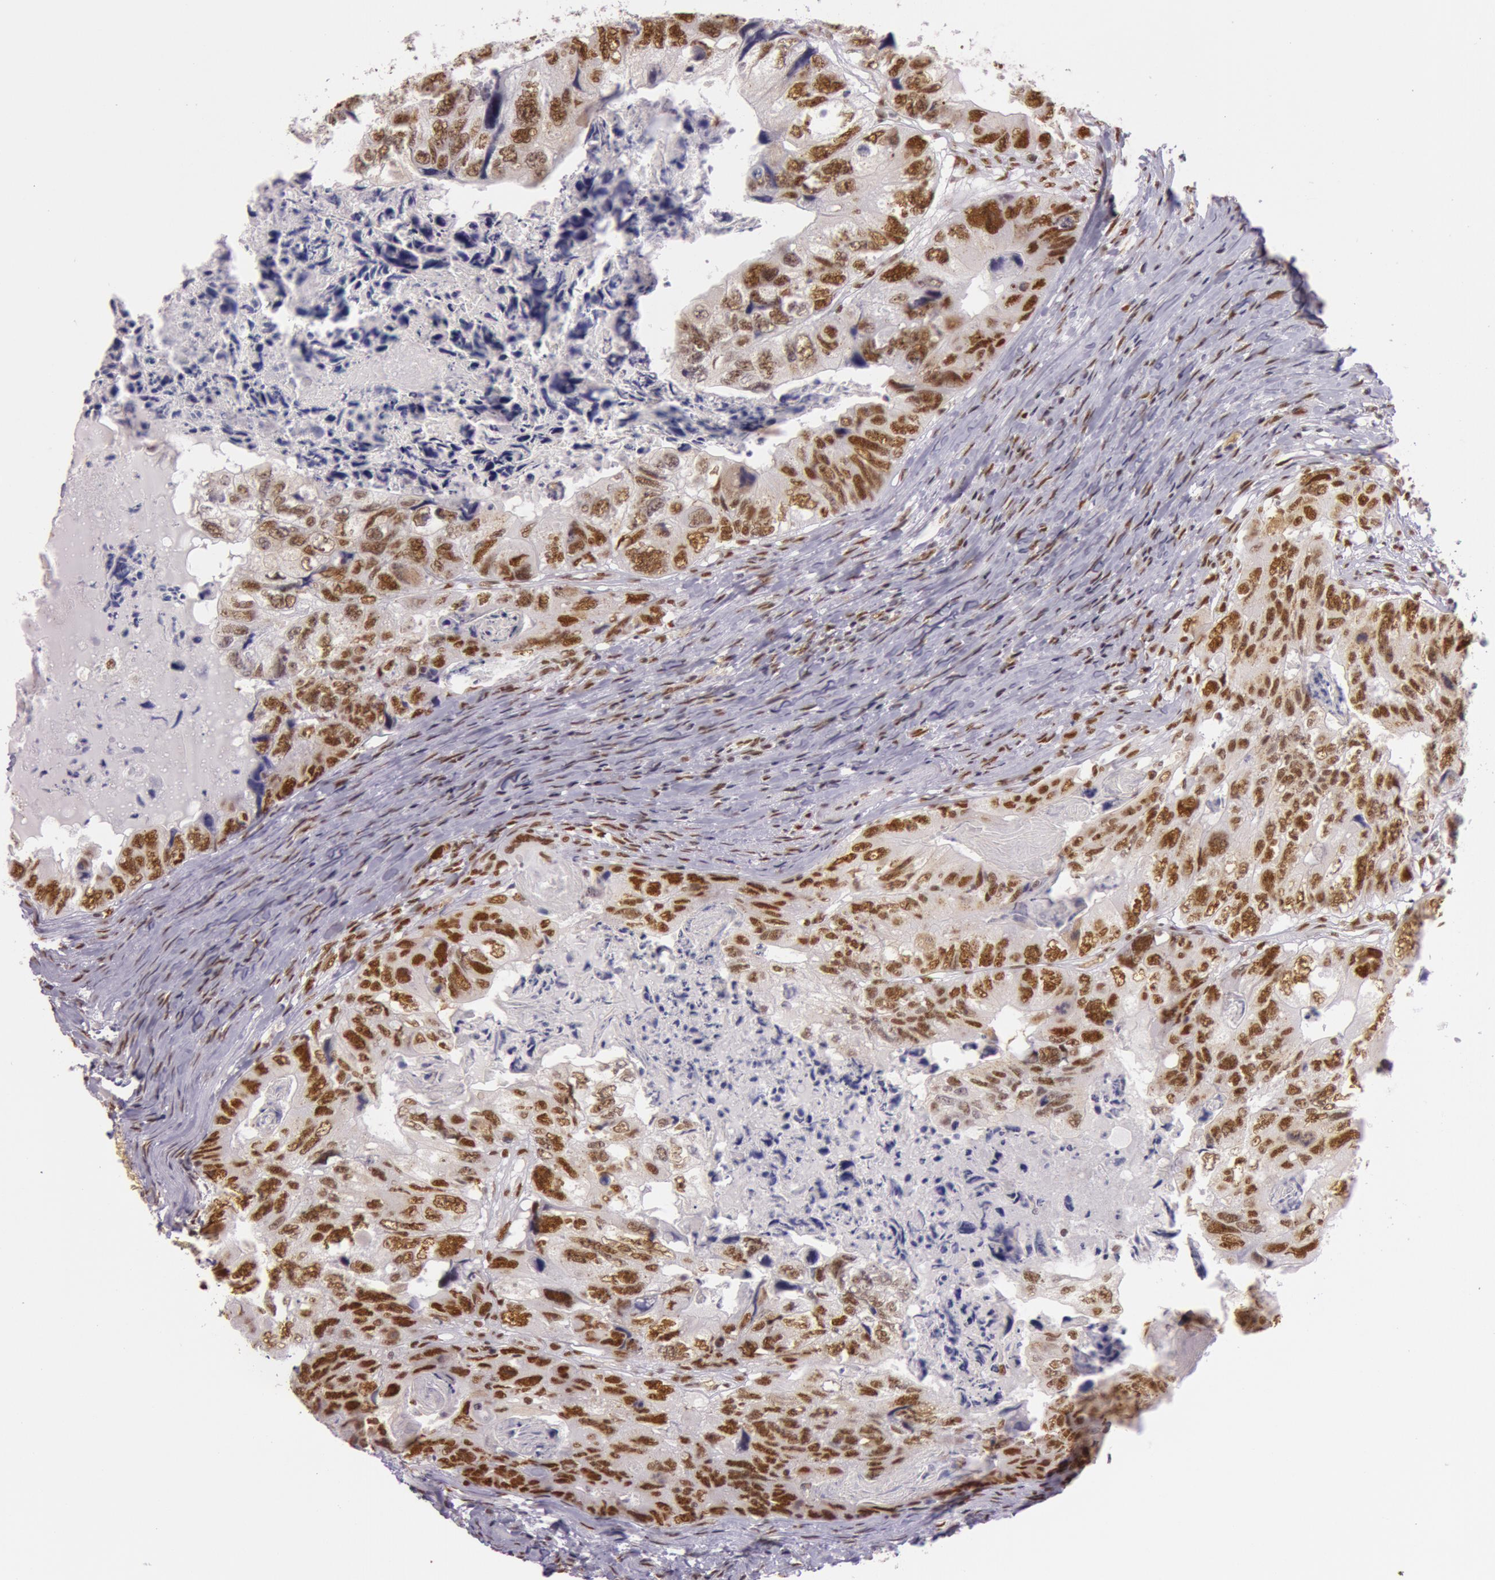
{"staining": {"intensity": "strong", "quantity": ">75%", "location": "nuclear"}, "tissue": "colorectal cancer", "cell_type": "Tumor cells", "image_type": "cancer", "snomed": [{"axis": "morphology", "description": "Adenocarcinoma, NOS"}, {"axis": "topography", "description": "Rectum"}], "caption": "Colorectal cancer was stained to show a protein in brown. There is high levels of strong nuclear staining in about >75% of tumor cells.", "gene": "NBN", "patient": {"sex": "female", "age": 82}}